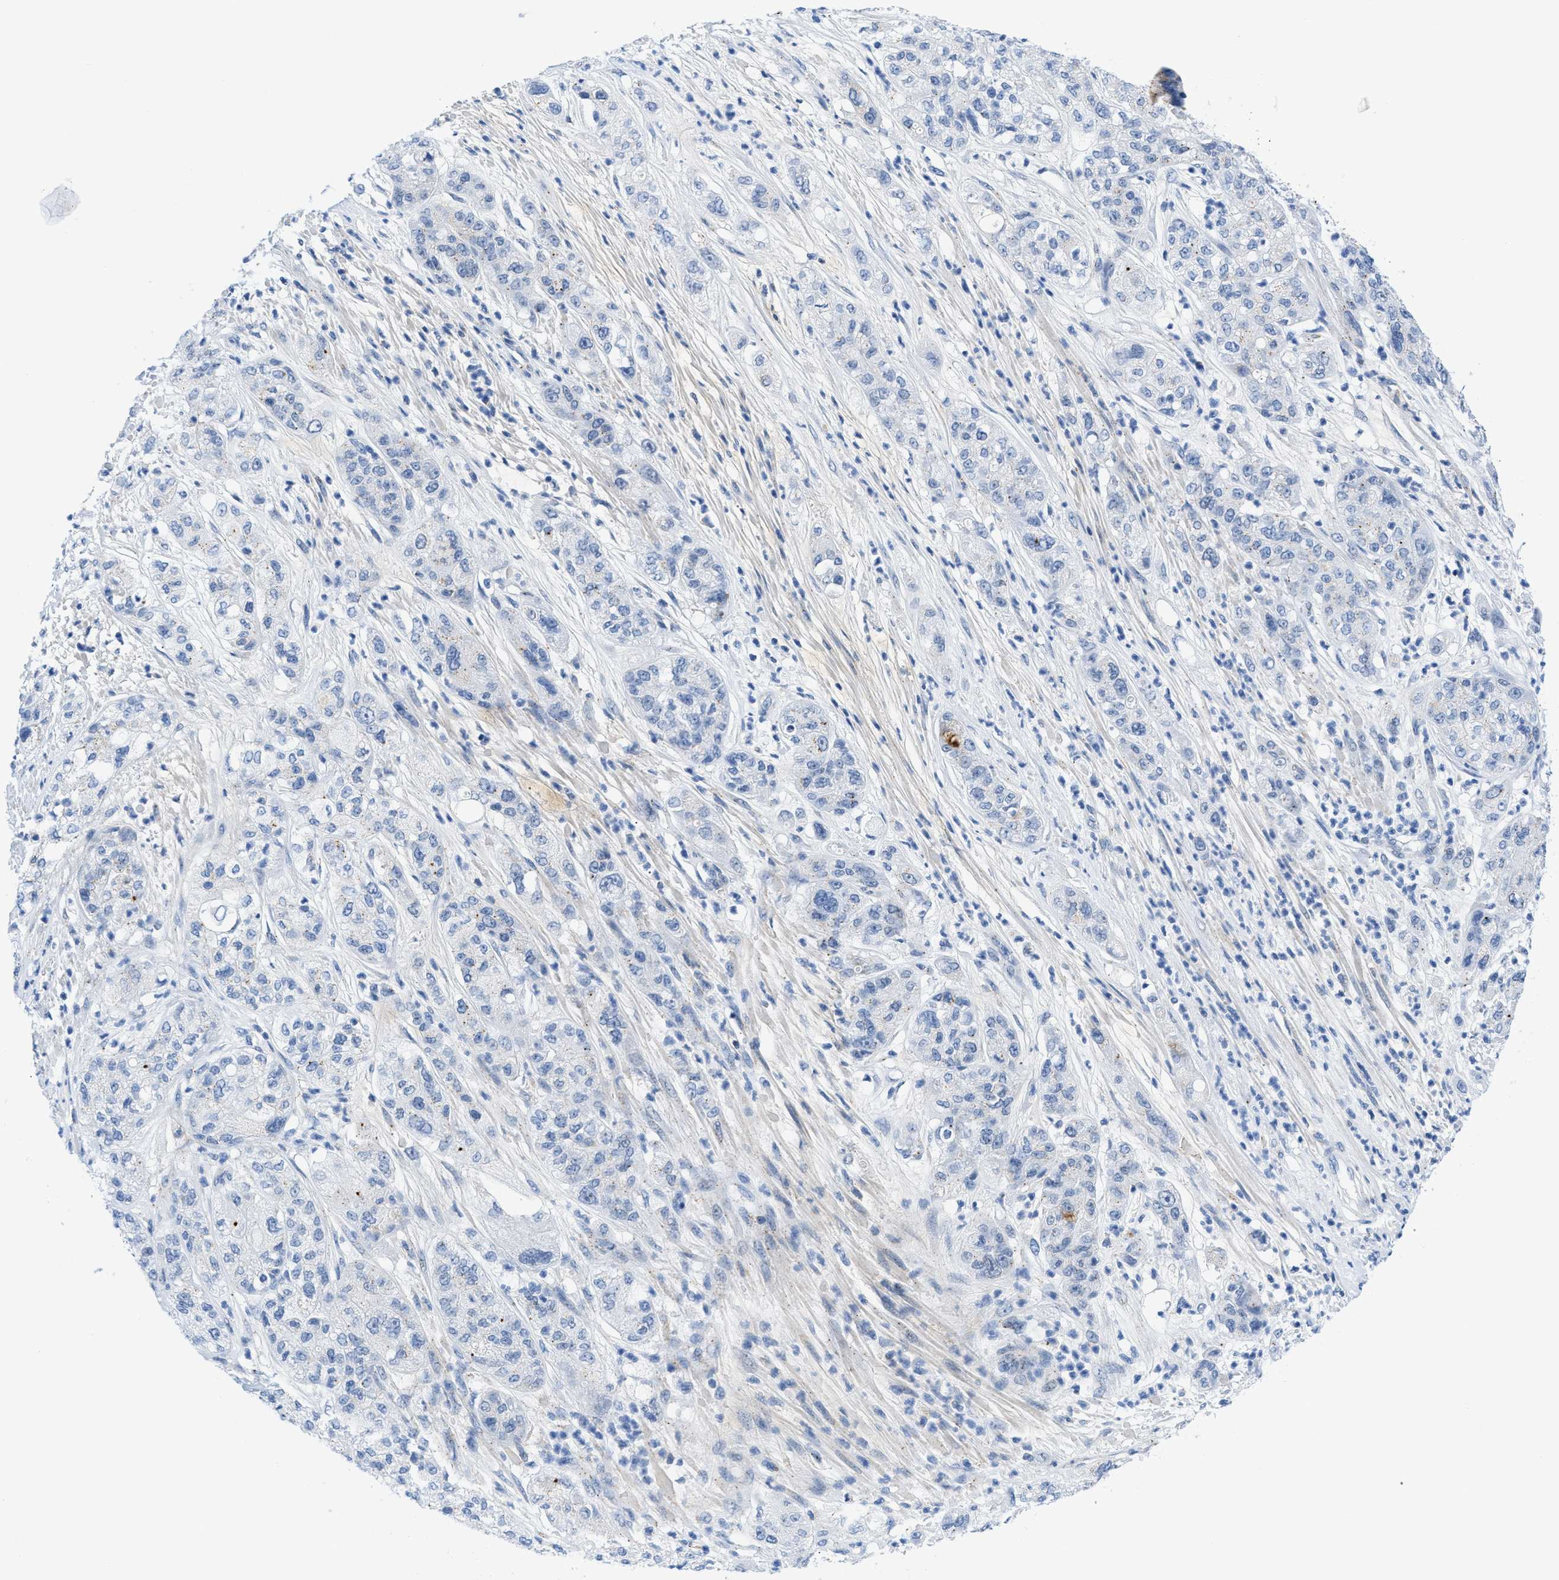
{"staining": {"intensity": "negative", "quantity": "none", "location": "none"}, "tissue": "pancreatic cancer", "cell_type": "Tumor cells", "image_type": "cancer", "snomed": [{"axis": "morphology", "description": "Adenocarcinoma, NOS"}, {"axis": "topography", "description": "Pancreas"}], "caption": "Immunohistochemistry histopathology image of pancreatic cancer stained for a protein (brown), which shows no staining in tumor cells.", "gene": "FDCSP", "patient": {"sex": "female", "age": 78}}